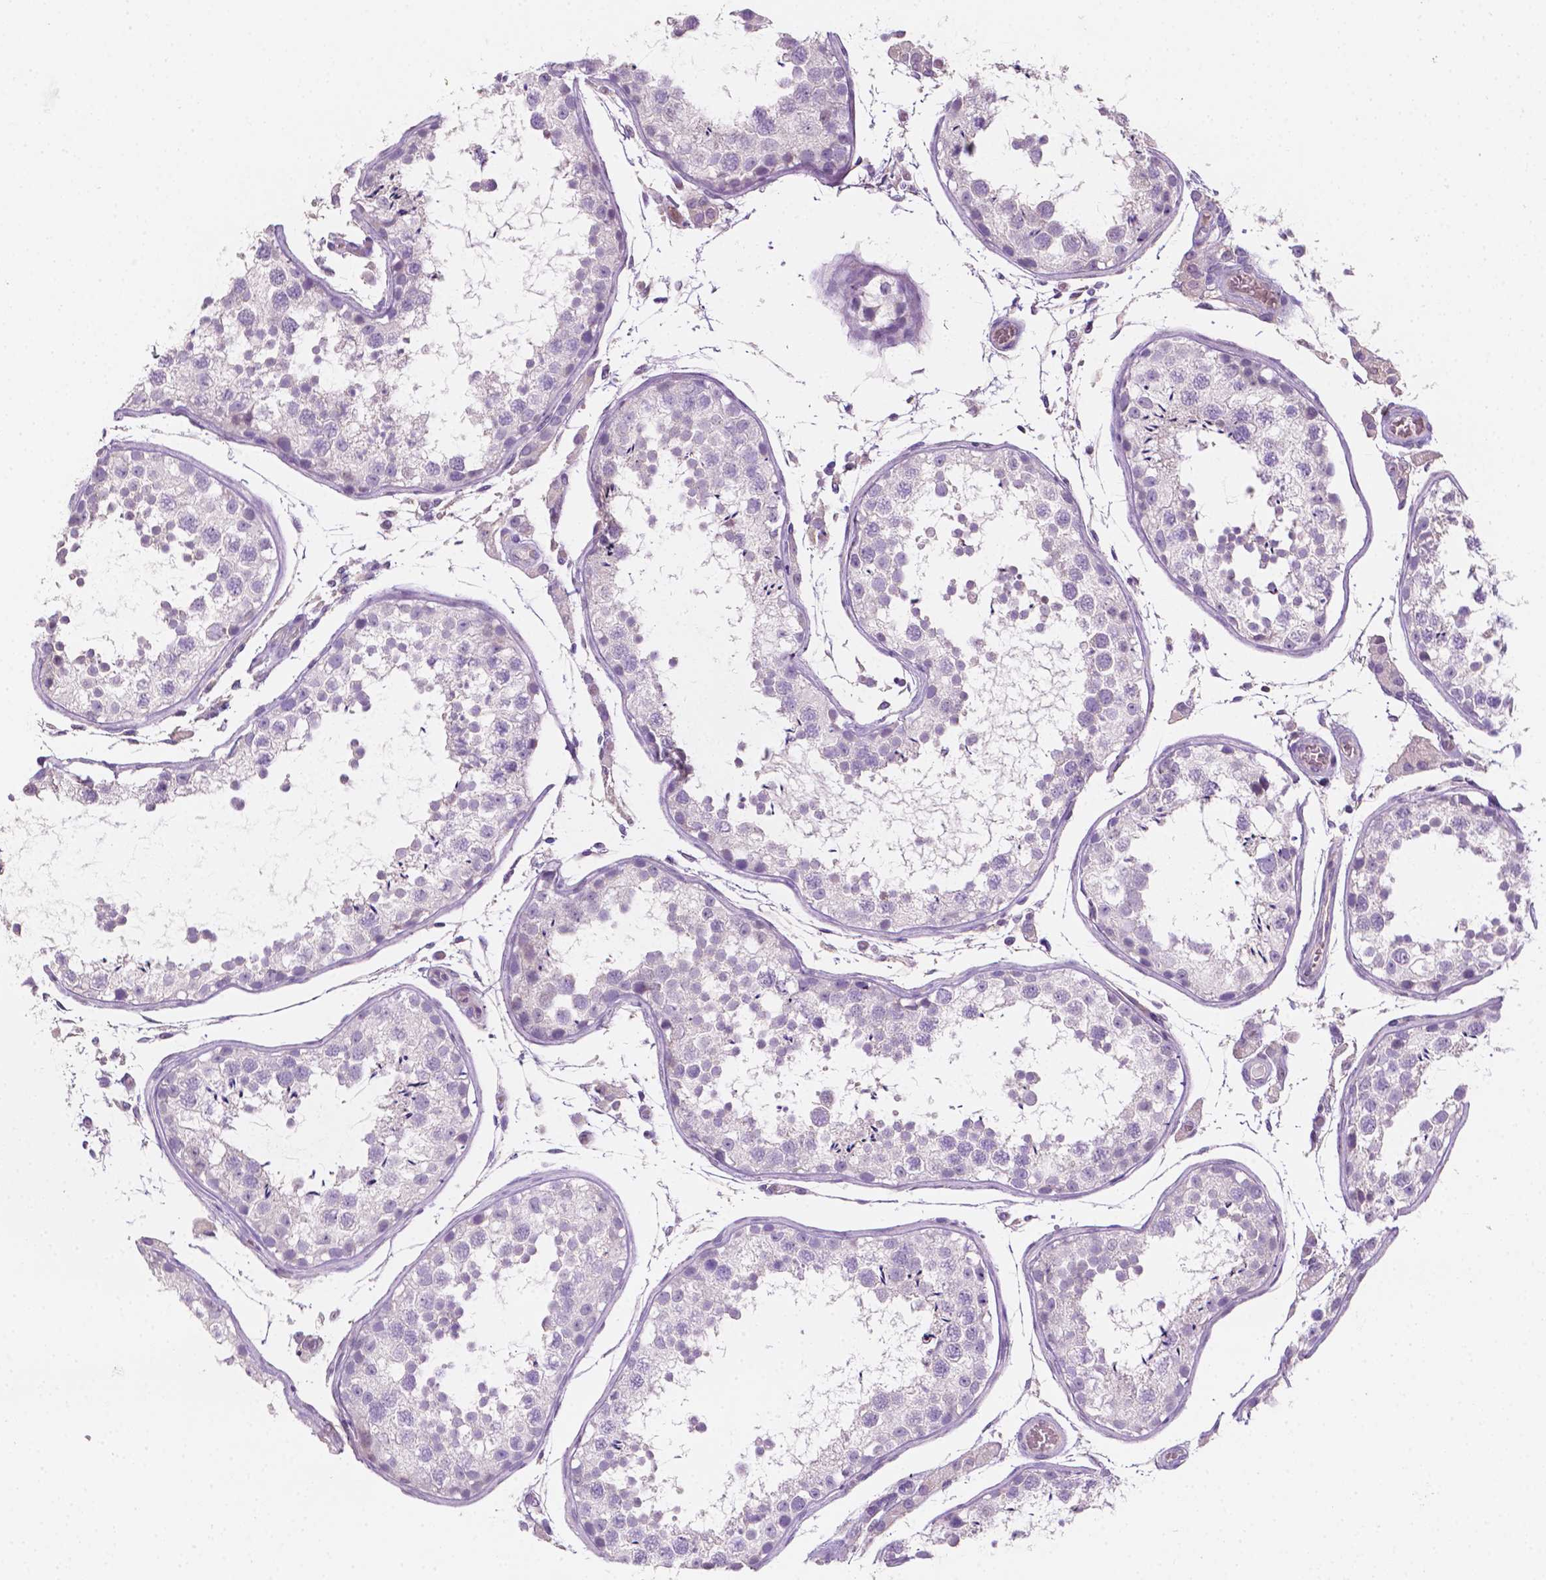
{"staining": {"intensity": "negative", "quantity": "none", "location": "none"}, "tissue": "testis", "cell_type": "Cells in seminiferous ducts", "image_type": "normal", "snomed": [{"axis": "morphology", "description": "Normal tissue, NOS"}, {"axis": "topography", "description": "Testis"}], "caption": "This photomicrograph is of normal testis stained with immunohistochemistry to label a protein in brown with the nuclei are counter-stained blue. There is no staining in cells in seminiferous ducts. (DAB immunohistochemistry with hematoxylin counter stain).", "gene": "EGFR", "patient": {"sex": "male", "age": 29}}